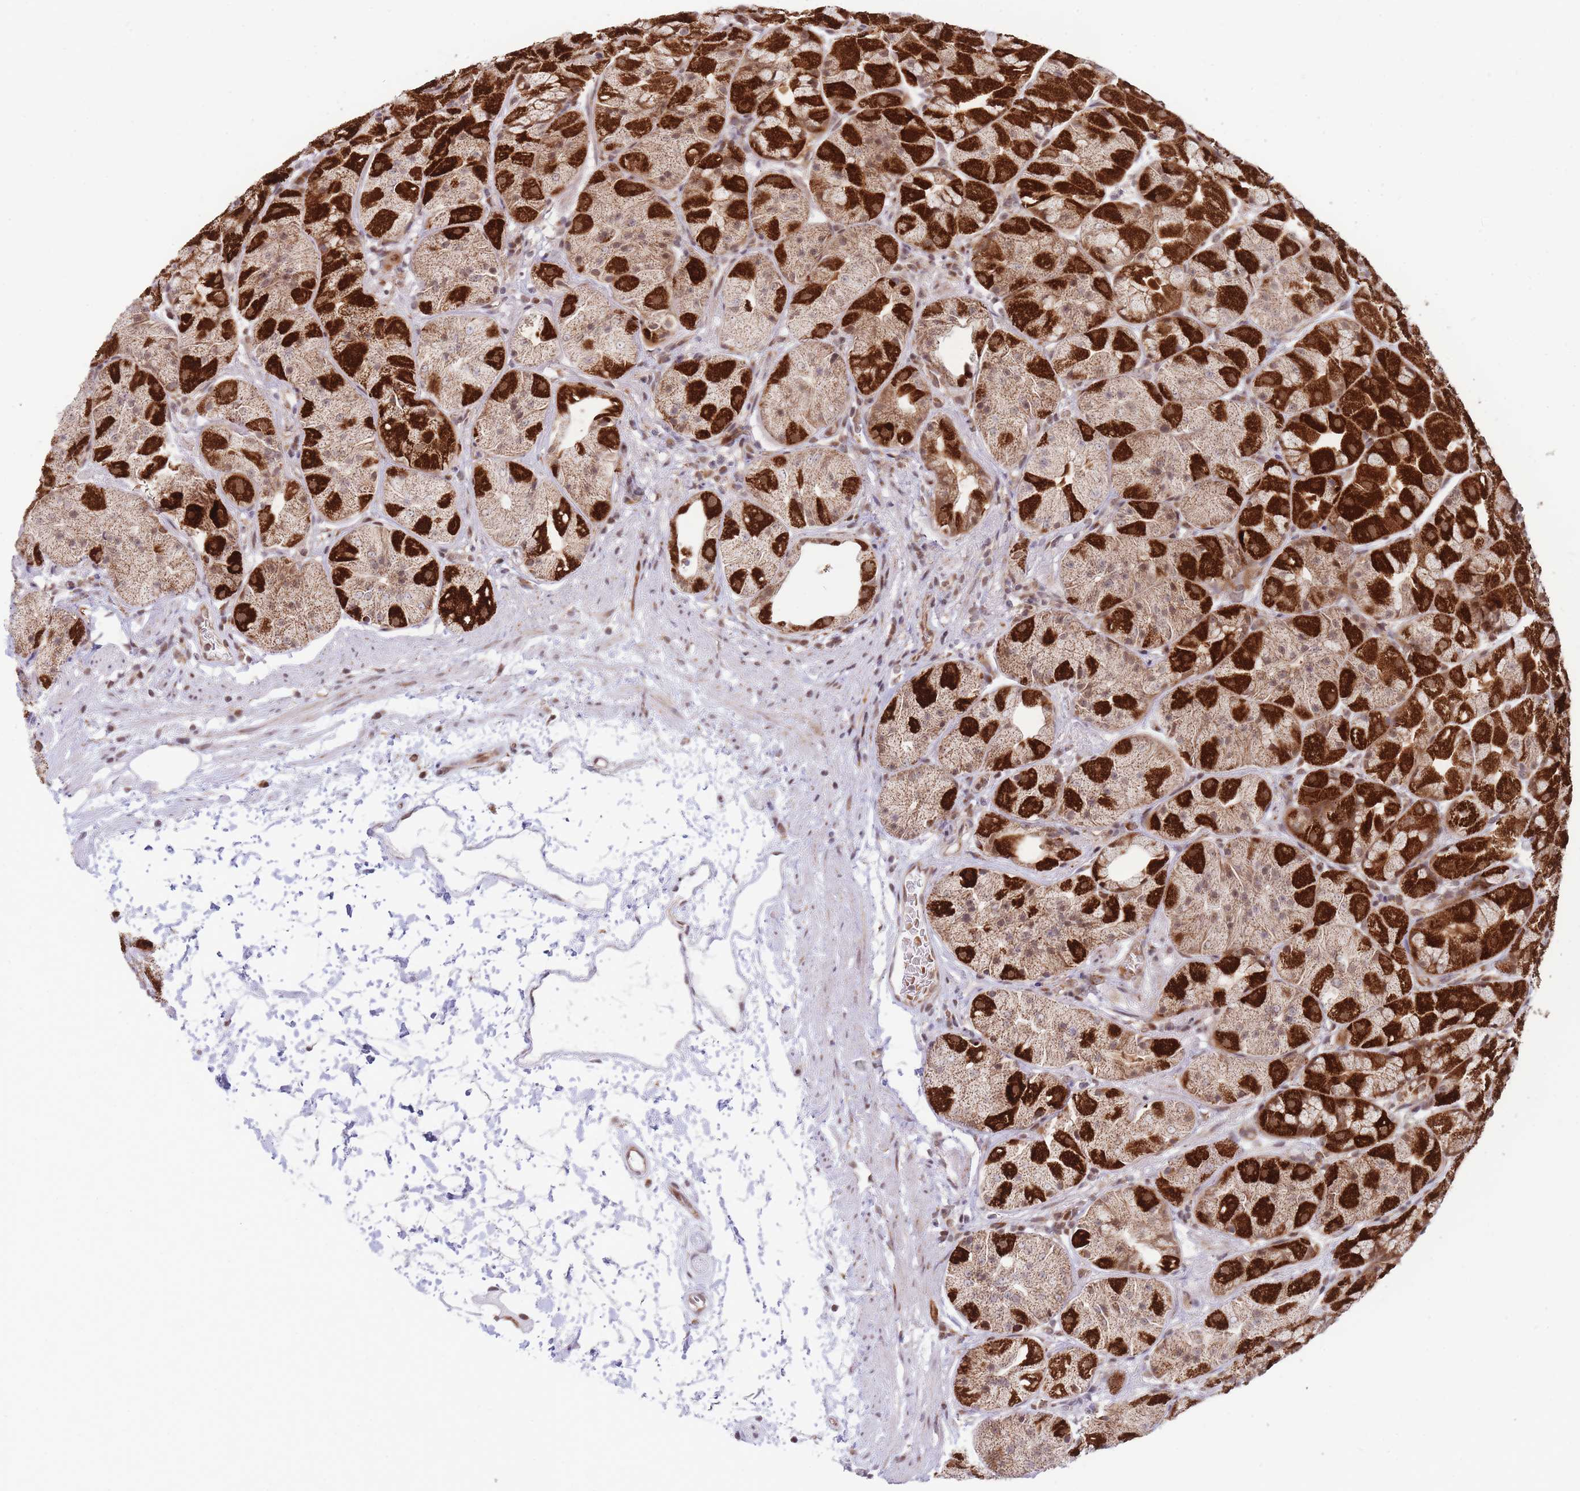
{"staining": {"intensity": "strong", "quantity": ">75%", "location": "cytoplasmic/membranous,nuclear"}, "tissue": "stomach", "cell_type": "Glandular cells", "image_type": "normal", "snomed": [{"axis": "morphology", "description": "Normal tissue, NOS"}, {"axis": "topography", "description": "Stomach"}], "caption": "About >75% of glandular cells in benign human stomach display strong cytoplasmic/membranous,nuclear protein positivity as visualized by brown immunohistochemical staining.", "gene": "BOD1L1", "patient": {"sex": "male", "age": 57}}